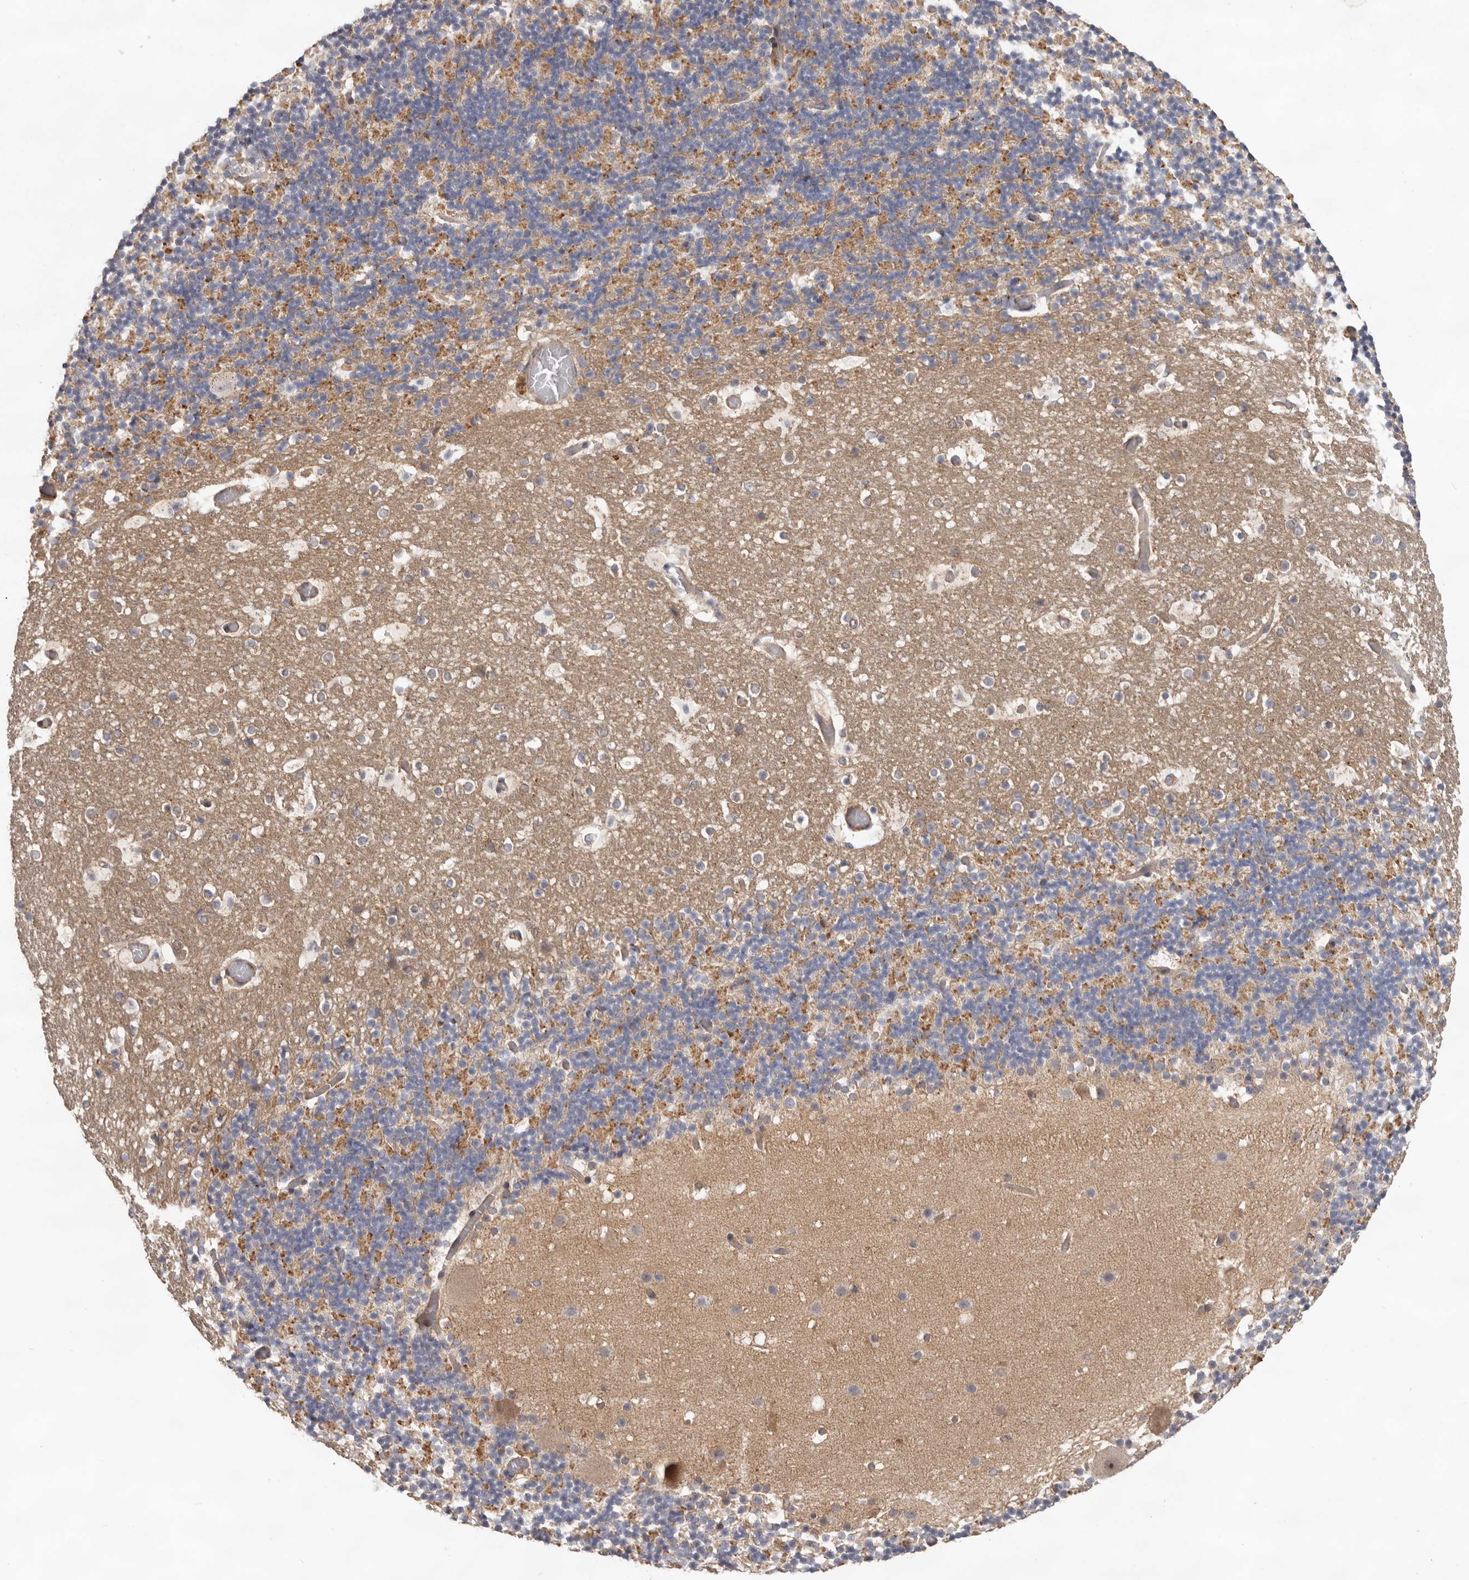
{"staining": {"intensity": "moderate", "quantity": "25%-75%", "location": "cytoplasmic/membranous"}, "tissue": "cerebellum", "cell_type": "Cells in granular layer", "image_type": "normal", "snomed": [{"axis": "morphology", "description": "Normal tissue, NOS"}, {"axis": "topography", "description": "Cerebellum"}], "caption": "Immunohistochemical staining of unremarkable cerebellum exhibits 25%-75% levels of moderate cytoplasmic/membranous protein positivity in about 25%-75% of cells in granular layer. (IHC, brightfield microscopy, high magnification).", "gene": "HINT3", "patient": {"sex": "male", "age": 57}}